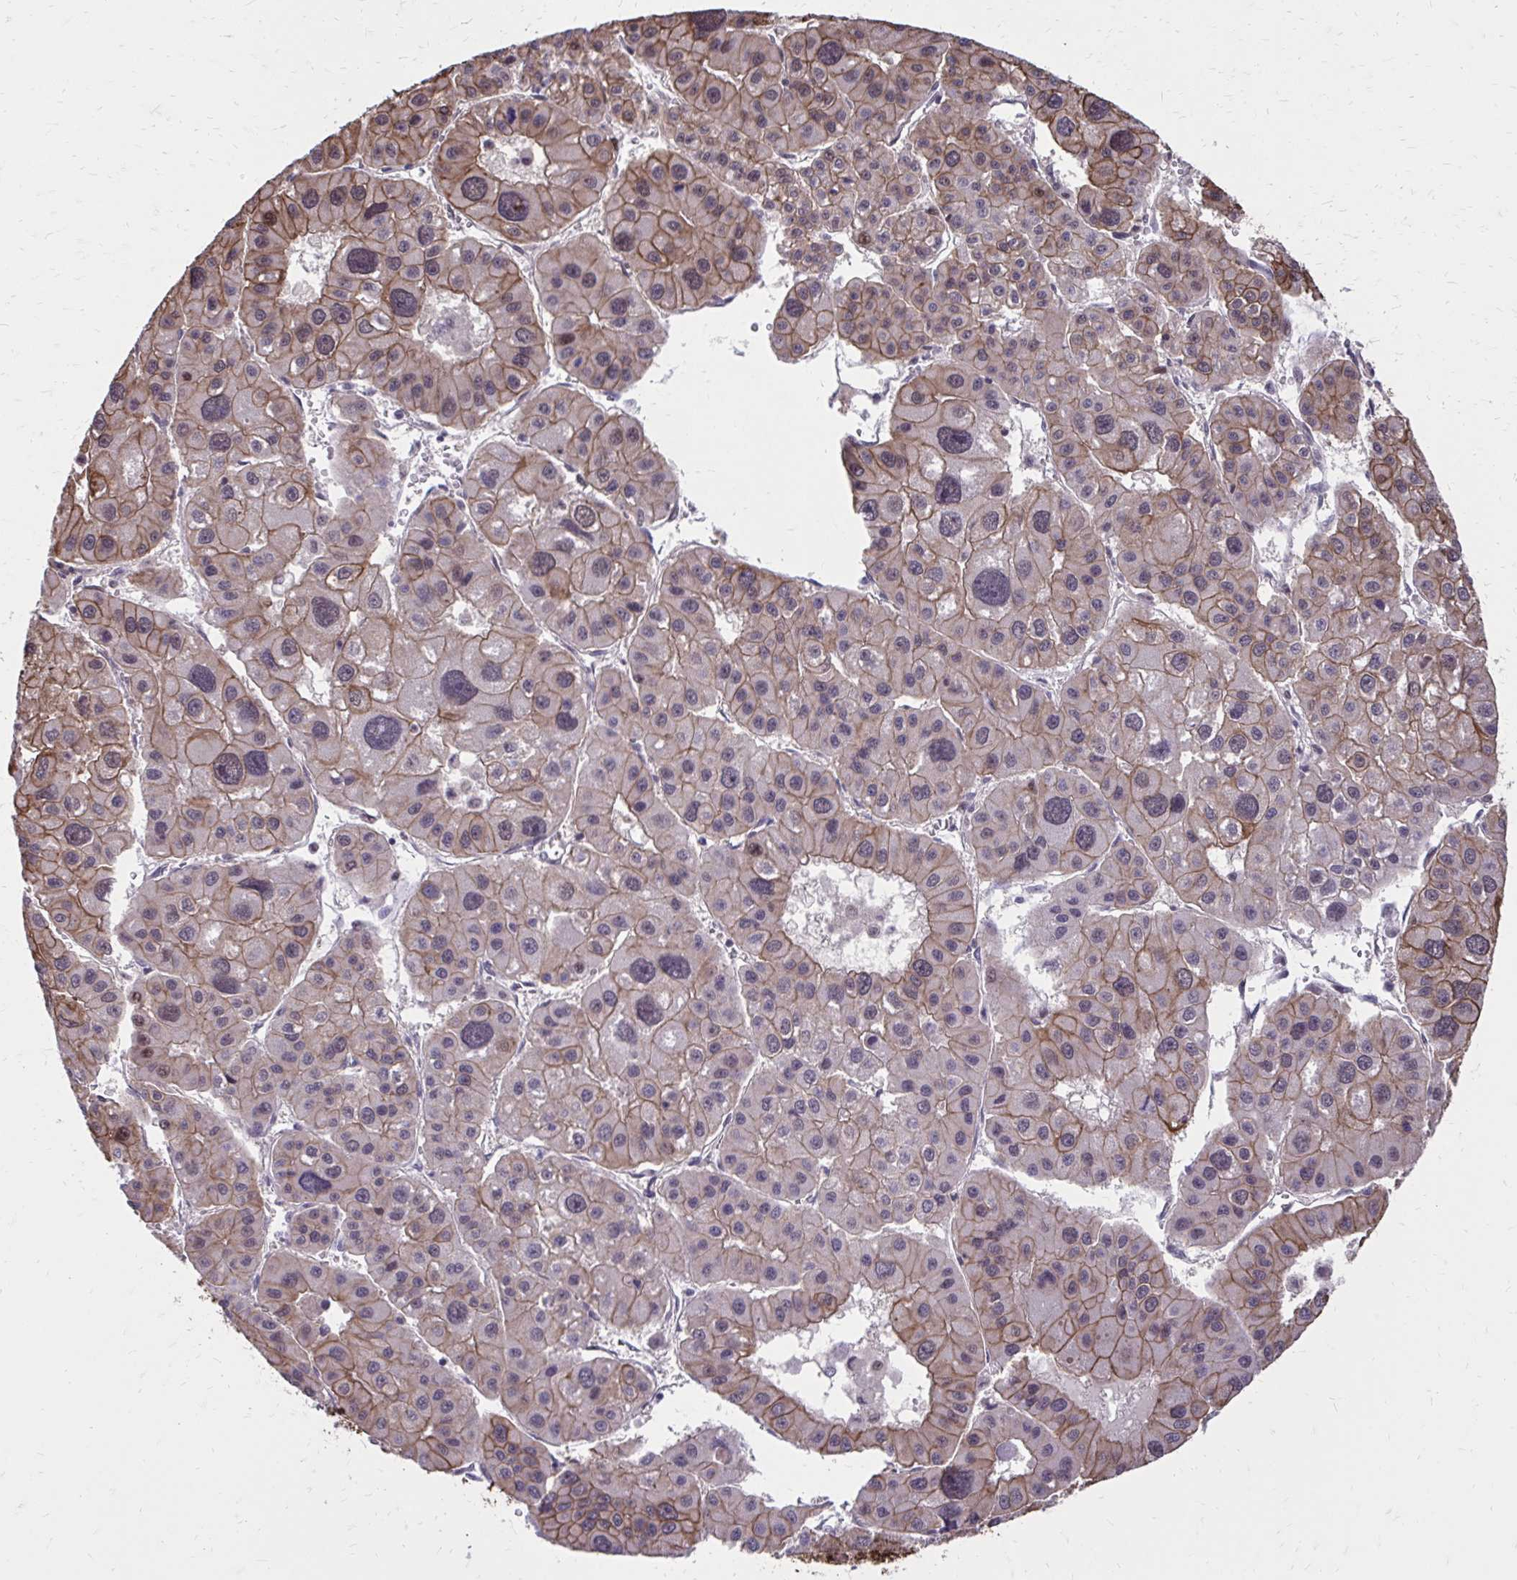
{"staining": {"intensity": "moderate", "quantity": ">75%", "location": "cytoplasmic/membranous,nuclear"}, "tissue": "liver cancer", "cell_type": "Tumor cells", "image_type": "cancer", "snomed": [{"axis": "morphology", "description": "Carcinoma, Hepatocellular, NOS"}, {"axis": "topography", "description": "Liver"}], "caption": "A brown stain highlights moderate cytoplasmic/membranous and nuclear expression of a protein in liver cancer (hepatocellular carcinoma) tumor cells.", "gene": "ANKRD30B", "patient": {"sex": "male", "age": 73}}